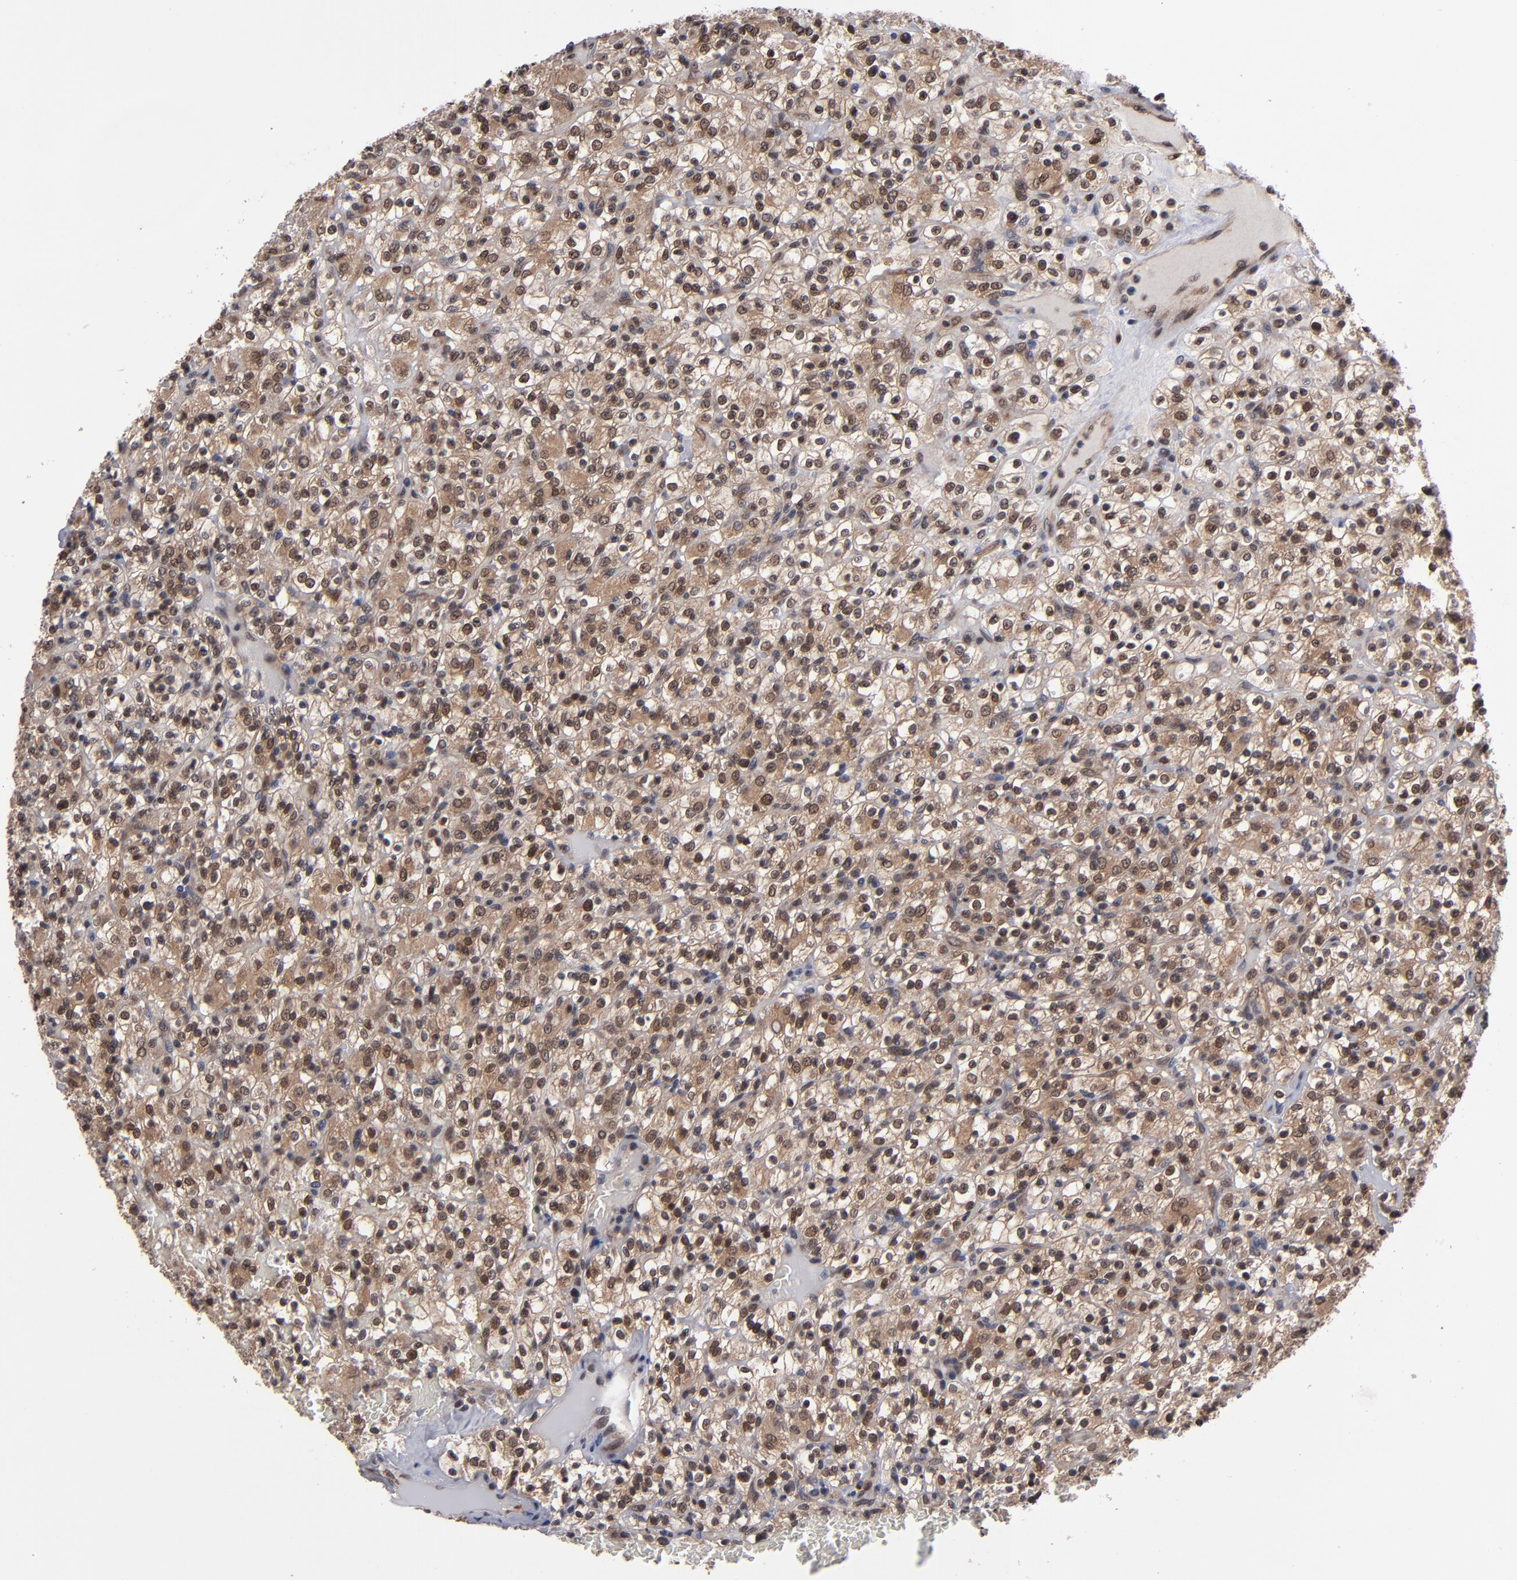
{"staining": {"intensity": "moderate", "quantity": ">75%", "location": "cytoplasmic/membranous"}, "tissue": "renal cancer", "cell_type": "Tumor cells", "image_type": "cancer", "snomed": [{"axis": "morphology", "description": "Normal tissue, NOS"}, {"axis": "morphology", "description": "Adenocarcinoma, NOS"}, {"axis": "topography", "description": "Kidney"}], "caption": "Protein staining of renal cancer (adenocarcinoma) tissue shows moderate cytoplasmic/membranous staining in about >75% of tumor cells.", "gene": "ALG13", "patient": {"sex": "female", "age": 72}}